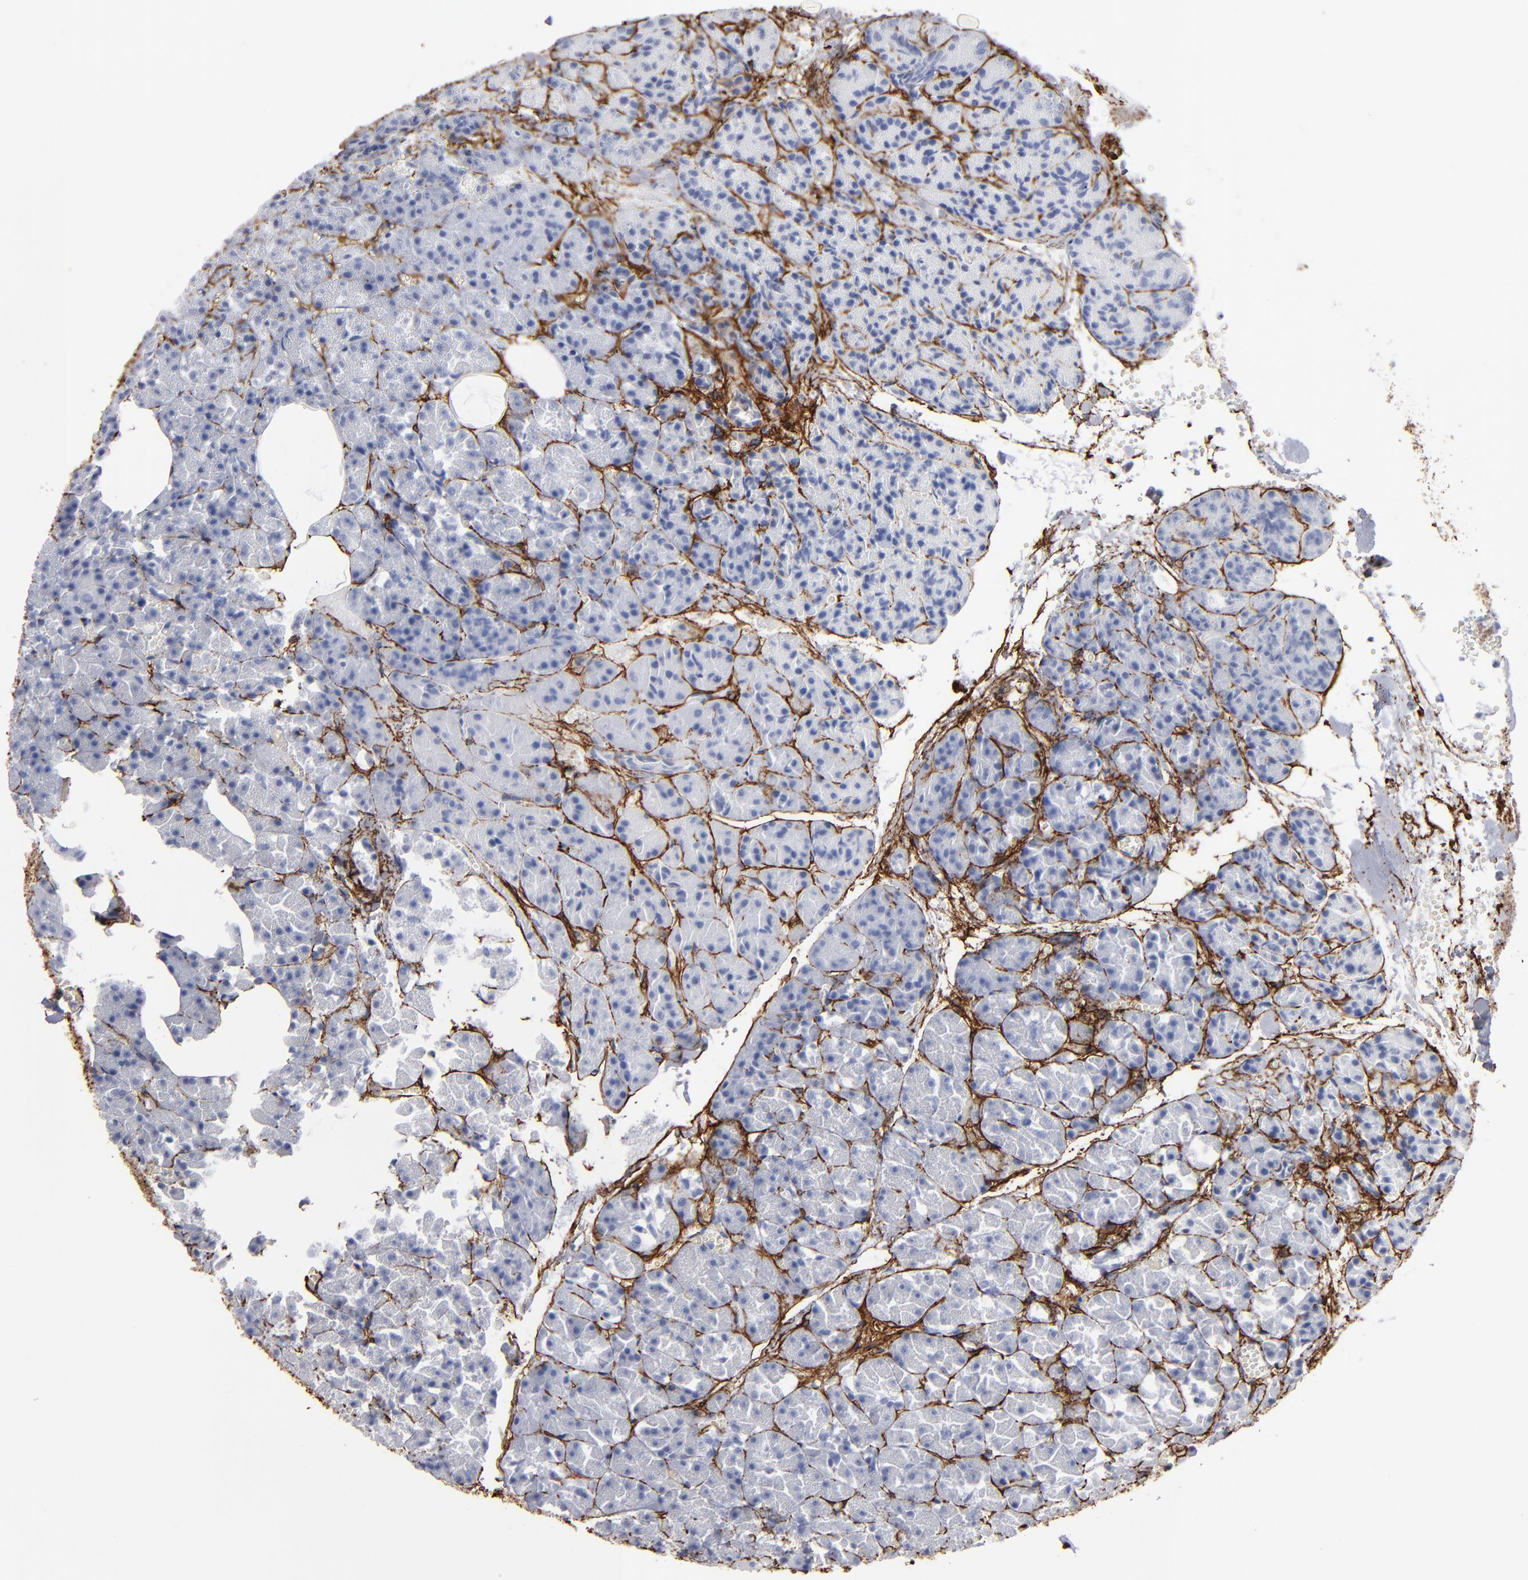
{"staining": {"intensity": "negative", "quantity": "none", "location": "none"}, "tissue": "carcinoid", "cell_type": "Tumor cells", "image_type": "cancer", "snomed": [{"axis": "morphology", "description": "Normal tissue, NOS"}, {"axis": "morphology", "description": "Carcinoid, malignant, NOS"}, {"axis": "topography", "description": "Pancreas"}], "caption": "This is a image of immunohistochemistry staining of carcinoid, which shows no expression in tumor cells. Nuclei are stained in blue.", "gene": "EMILIN1", "patient": {"sex": "female", "age": 35}}